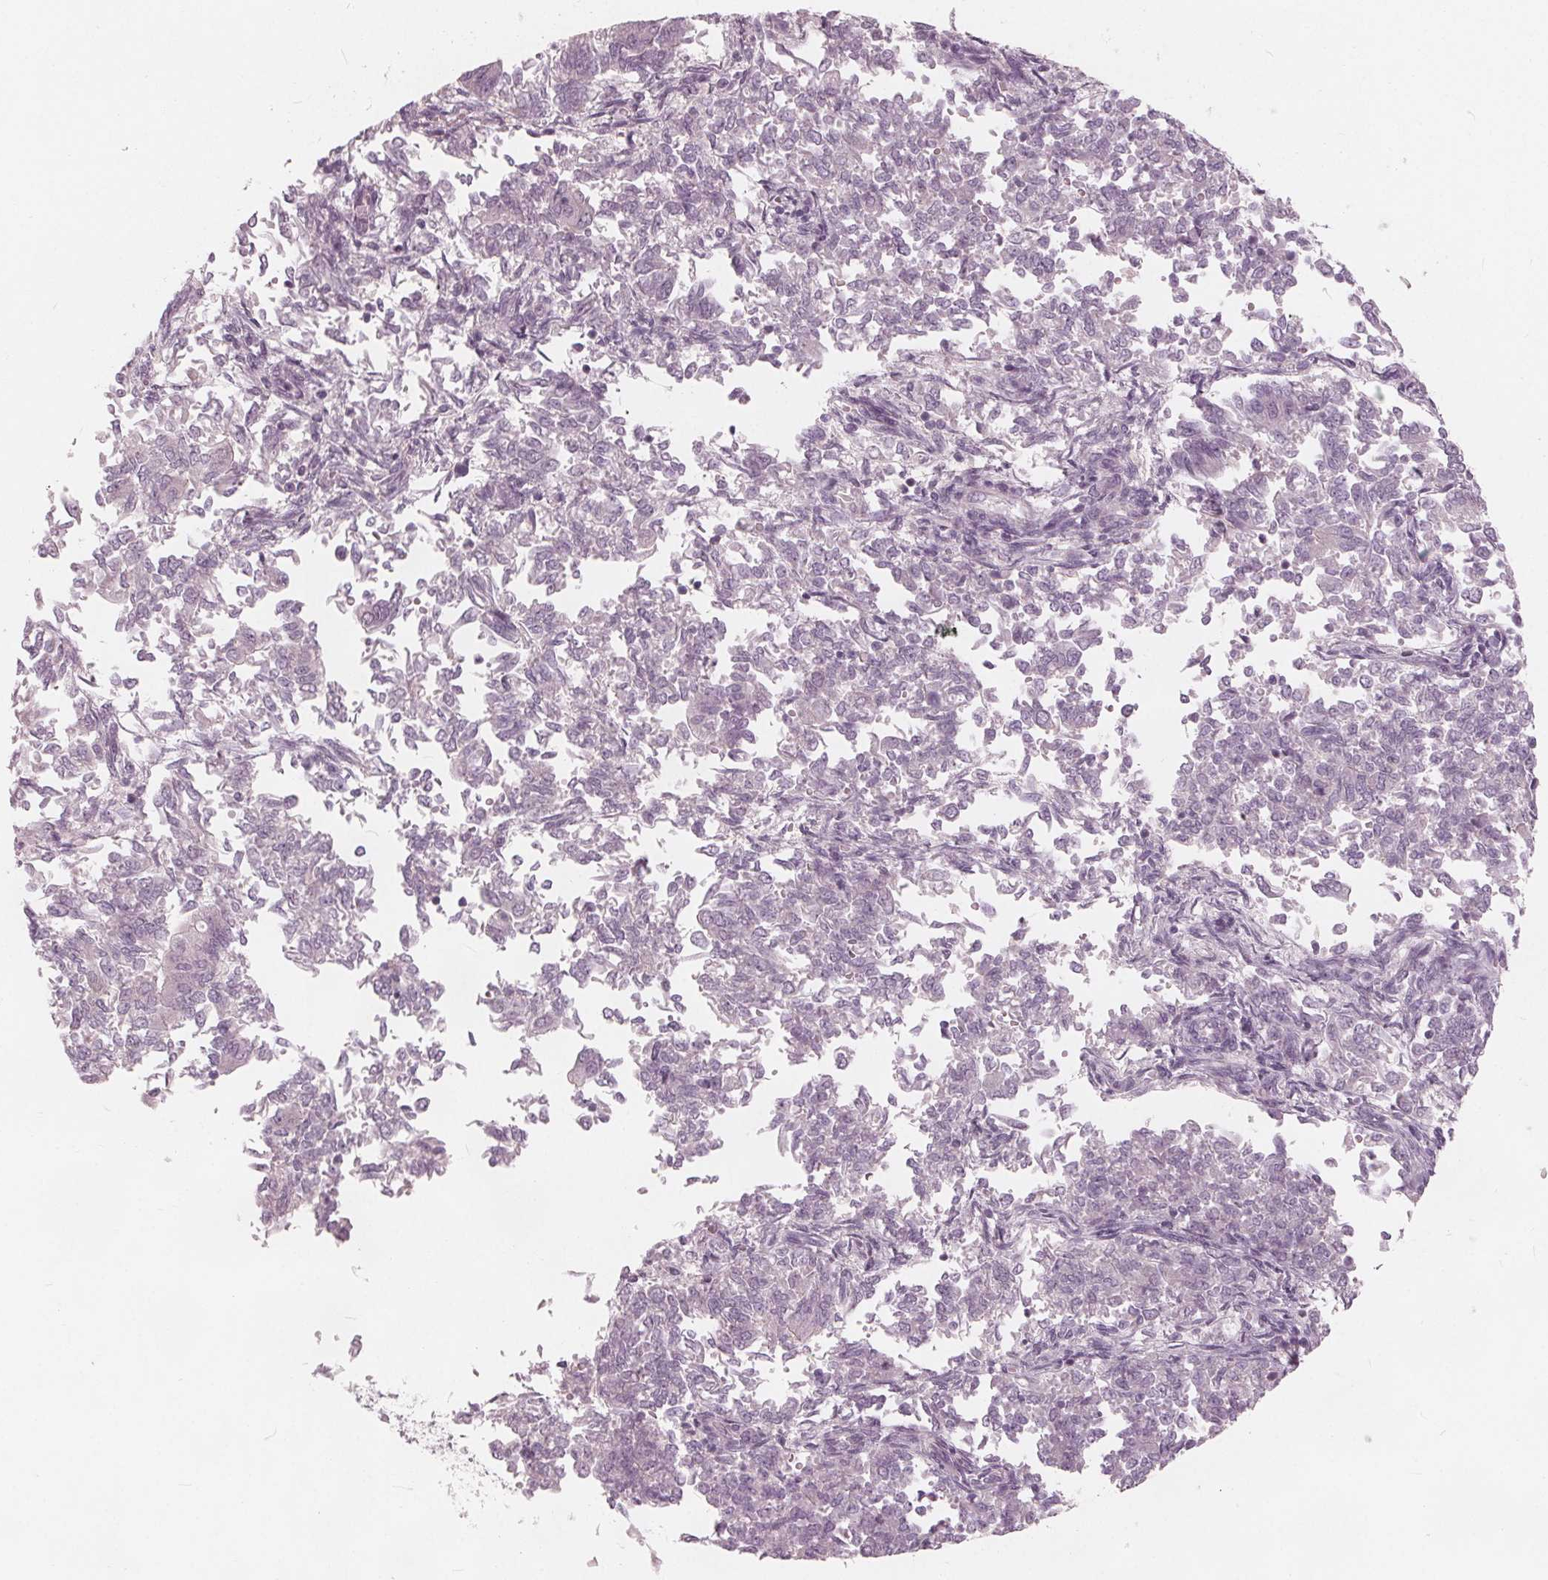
{"staining": {"intensity": "negative", "quantity": "none", "location": "none"}, "tissue": "endometrial cancer", "cell_type": "Tumor cells", "image_type": "cancer", "snomed": [{"axis": "morphology", "description": "Adenocarcinoma, NOS"}, {"axis": "topography", "description": "Endometrium"}], "caption": "Endometrial cancer stained for a protein using IHC shows no positivity tumor cells.", "gene": "SAT2", "patient": {"sex": "female", "age": 65}}